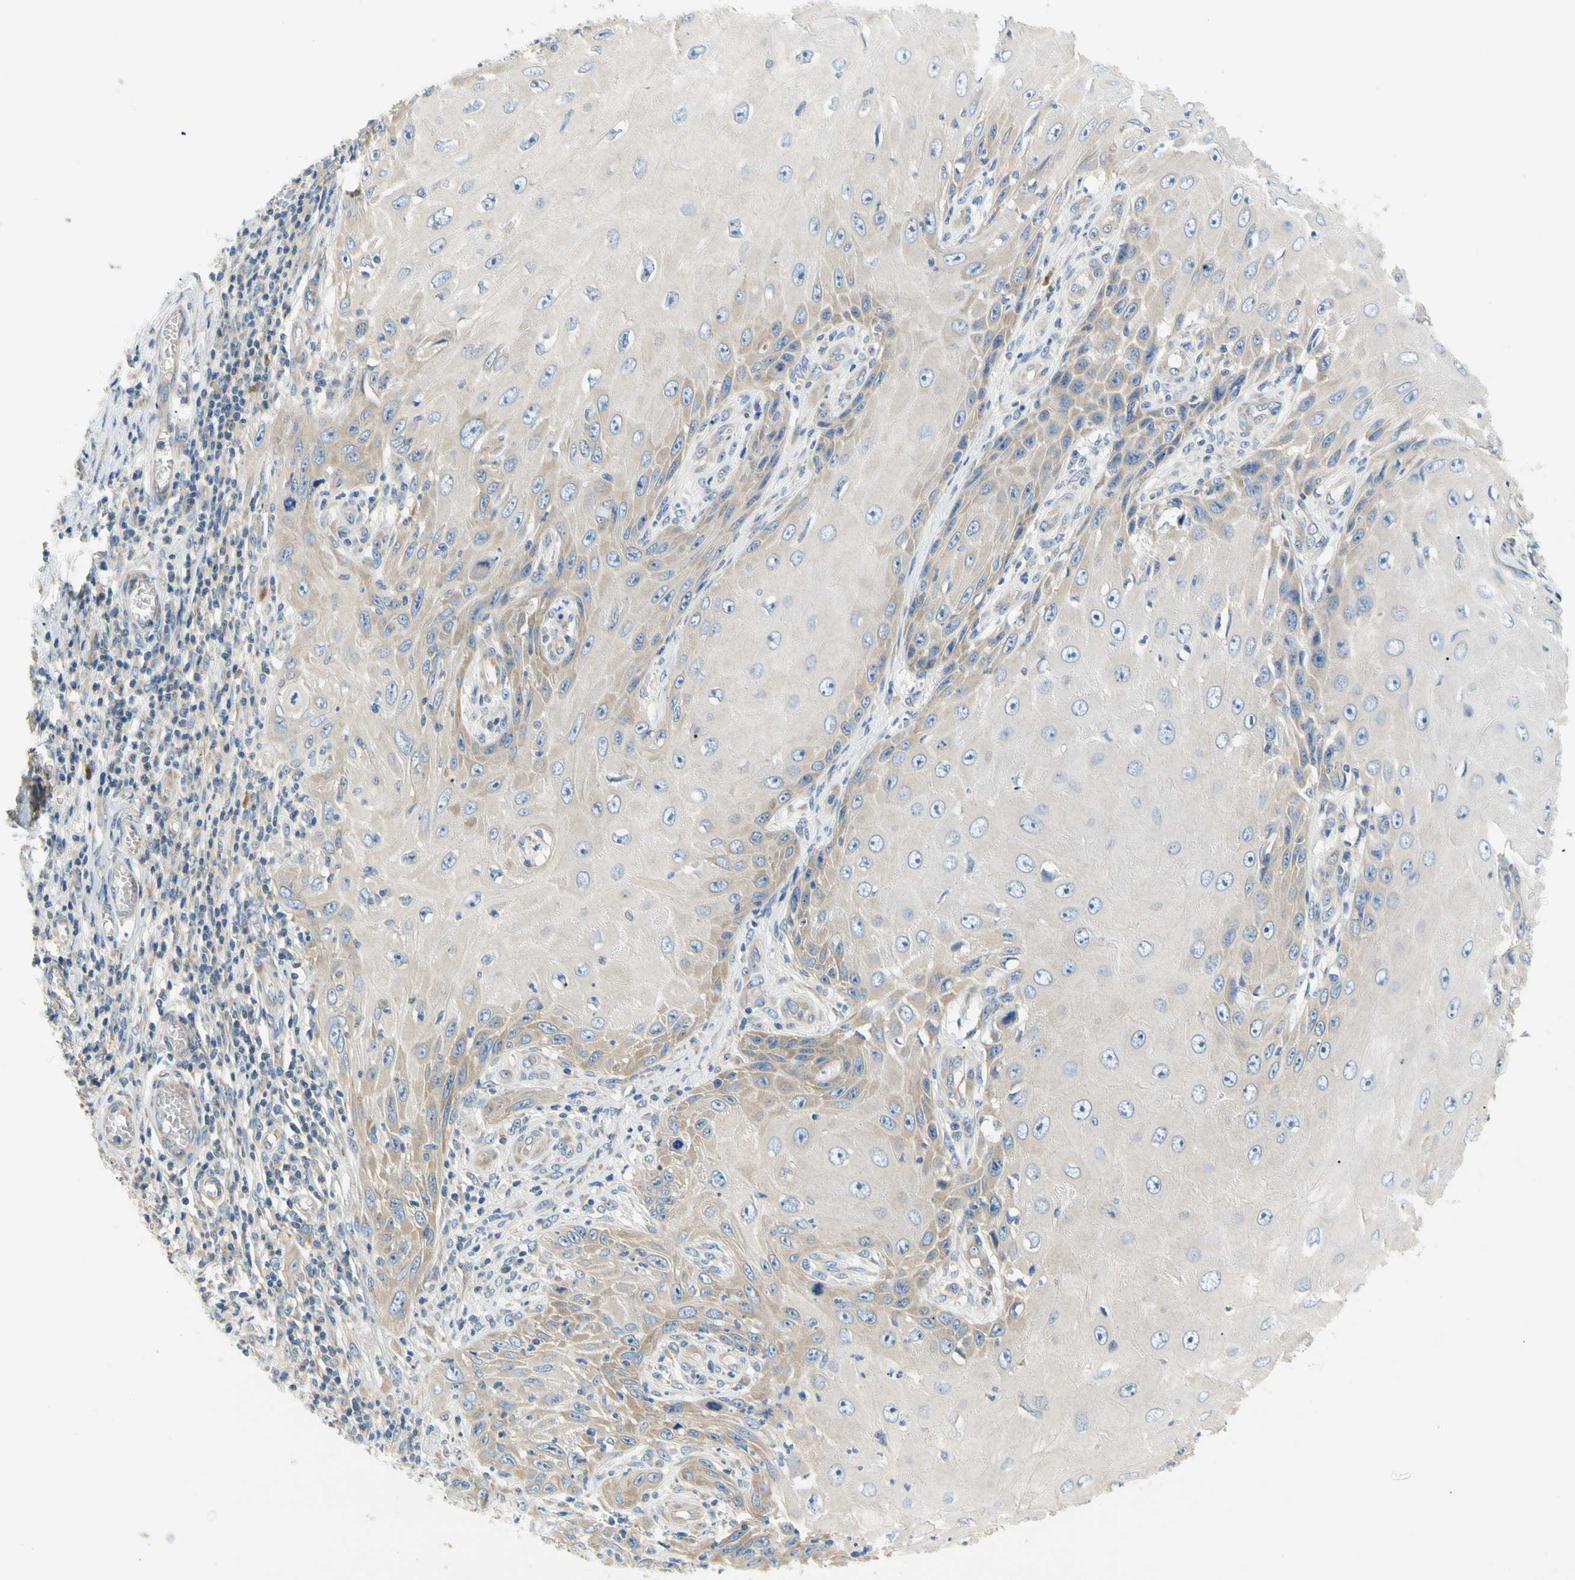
{"staining": {"intensity": "weak", "quantity": ">75%", "location": "cytoplasmic/membranous"}, "tissue": "skin cancer", "cell_type": "Tumor cells", "image_type": "cancer", "snomed": [{"axis": "morphology", "description": "Squamous cell carcinoma, NOS"}, {"axis": "topography", "description": "Skin"}], "caption": "Skin squamous cell carcinoma tissue shows weak cytoplasmic/membranous positivity in approximately >75% of tumor cells (DAB = brown stain, brightfield microscopy at high magnification).", "gene": "LRRC47", "patient": {"sex": "female", "age": 73}}